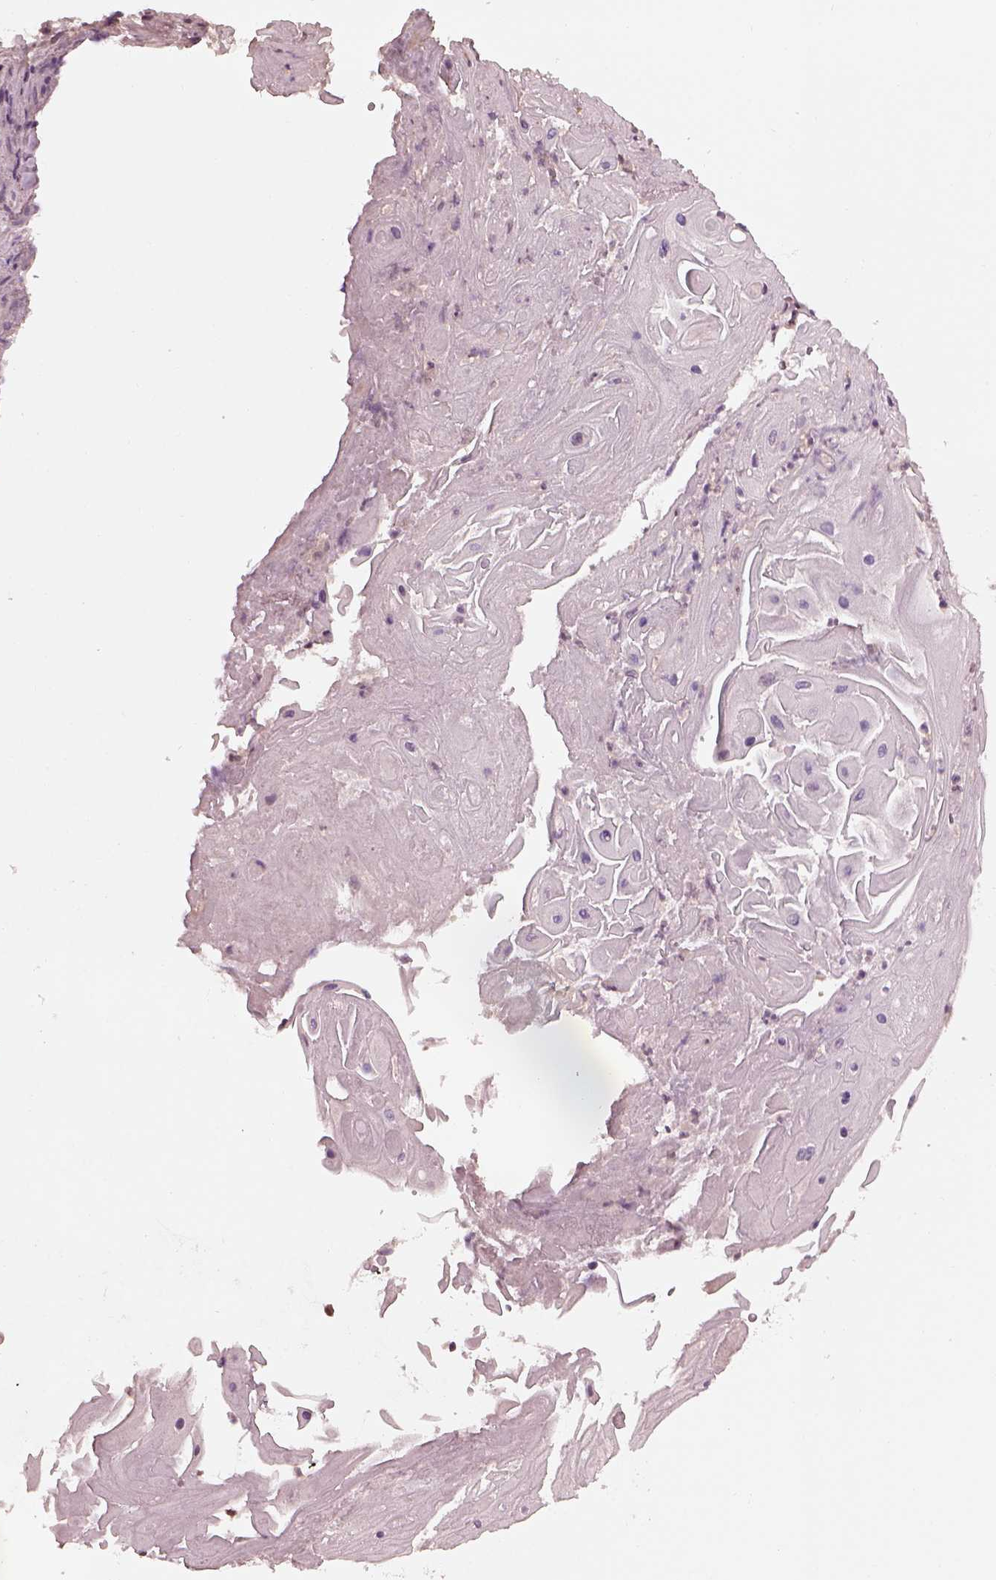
{"staining": {"intensity": "negative", "quantity": "none", "location": "none"}, "tissue": "skin cancer", "cell_type": "Tumor cells", "image_type": "cancer", "snomed": [{"axis": "morphology", "description": "Squamous cell carcinoma, NOS"}, {"axis": "topography", "description": "Skin"}], "caption": "High power microscopy image of an IHC image of skin cancer (squamous cell carcinoma), revealing no significant positivity in tumor cells.", "gene": "TSKS", "patient": {"sex": "male", "age": 62}}